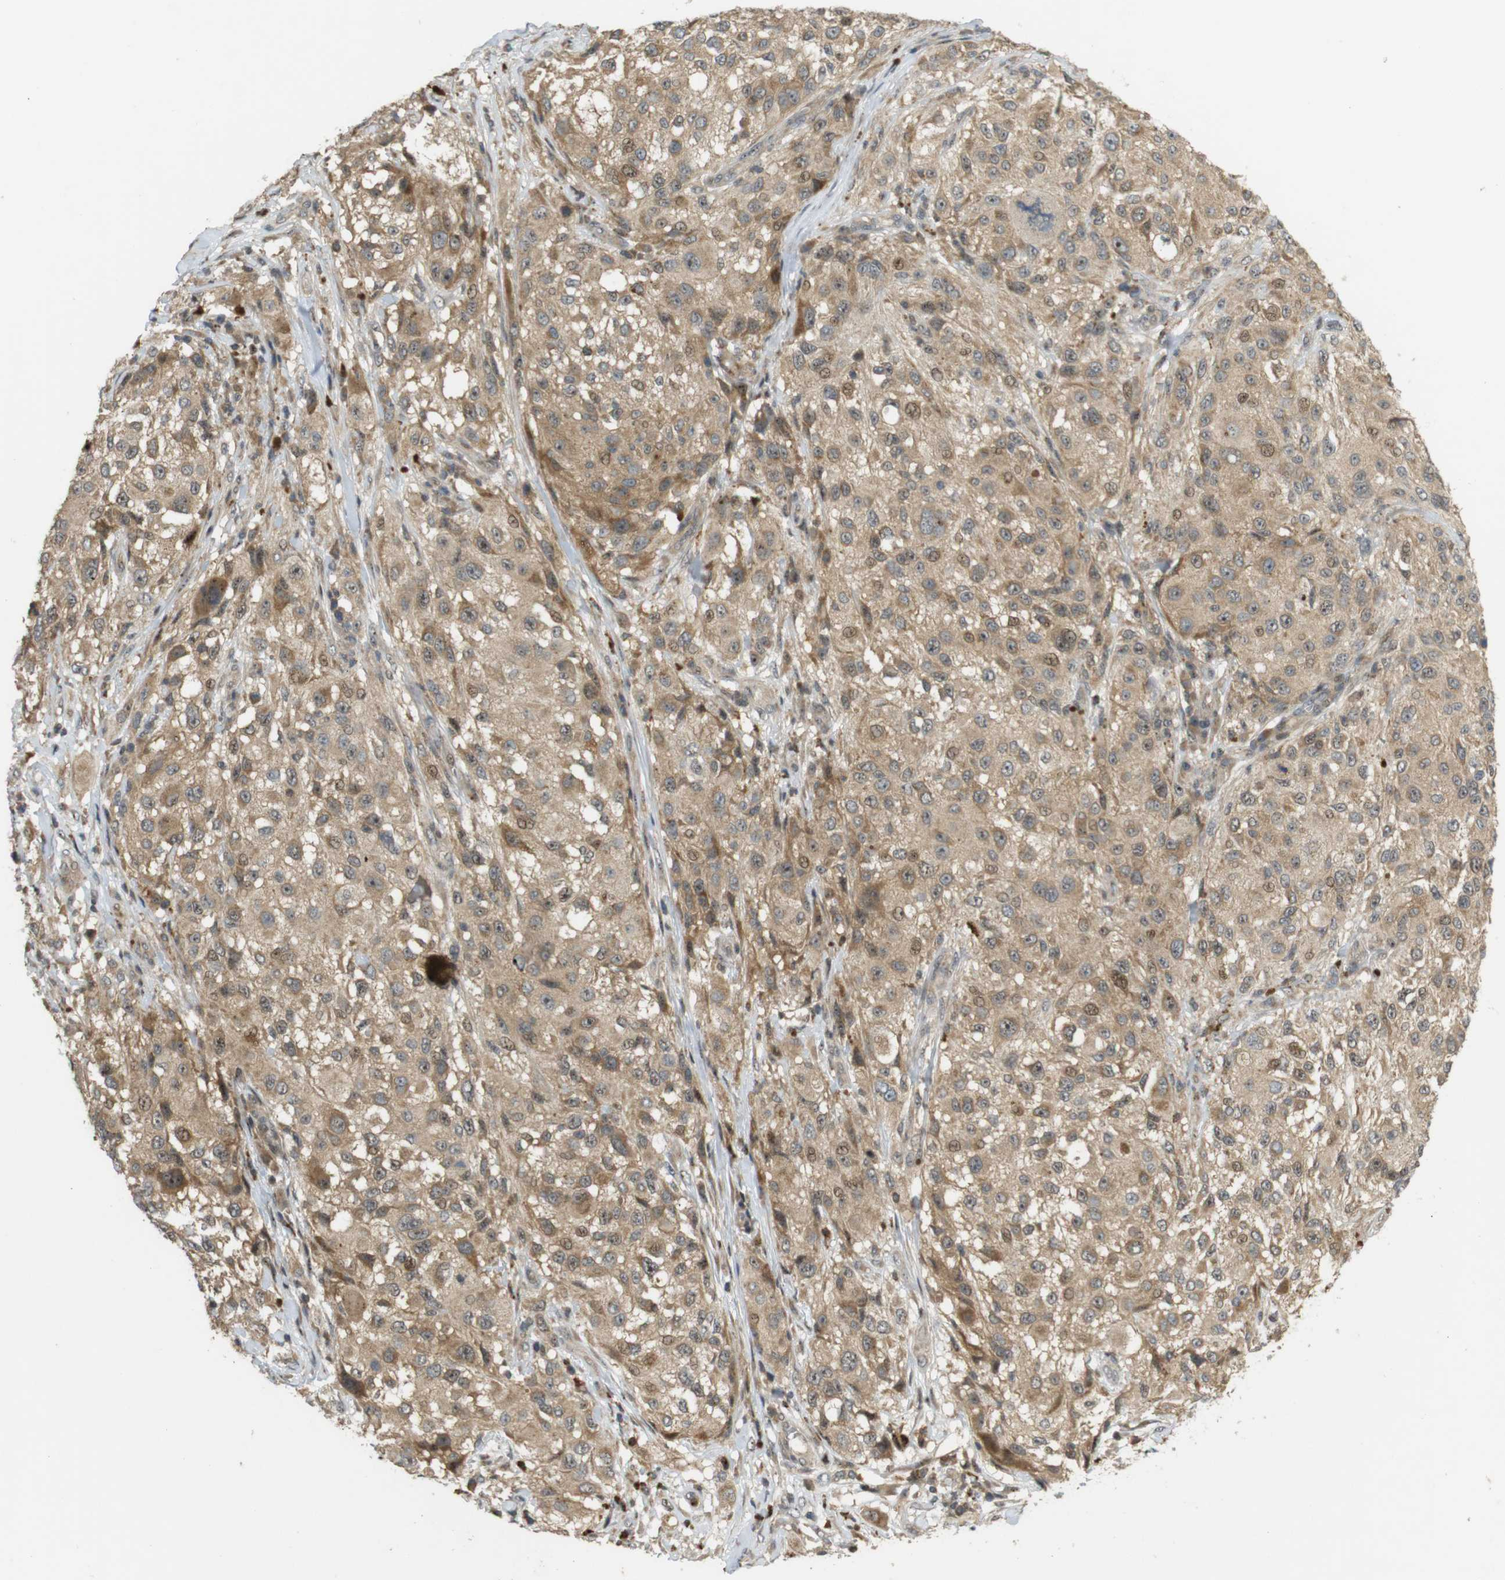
{"staining": {"intensity": "moderate", "quantity": ">75%", "location": "cytoplasmic/membranous,nuclear"}, "tissue": "melanoma", "cell_type": "Tumor cells", "image_type": "cancer", "snomed": [{"axis": "morphology", "description": "Necrosis, NOS"}, {"axis": "morphology", "description": "Malignant melanoma, NOS"}, {"axis": "topography", "description": "Skin"}], "caption": "A photomicrograph of human malignant melanoma stained for a protein shows moderate cytoplasmic/membranous and nuclear brown staining in tumor cells. (DAB IHC, brown staining for protein, blue staining for nuclei).", "gene": "TMX3", "patient": {"sex": "female", "age": 87}}